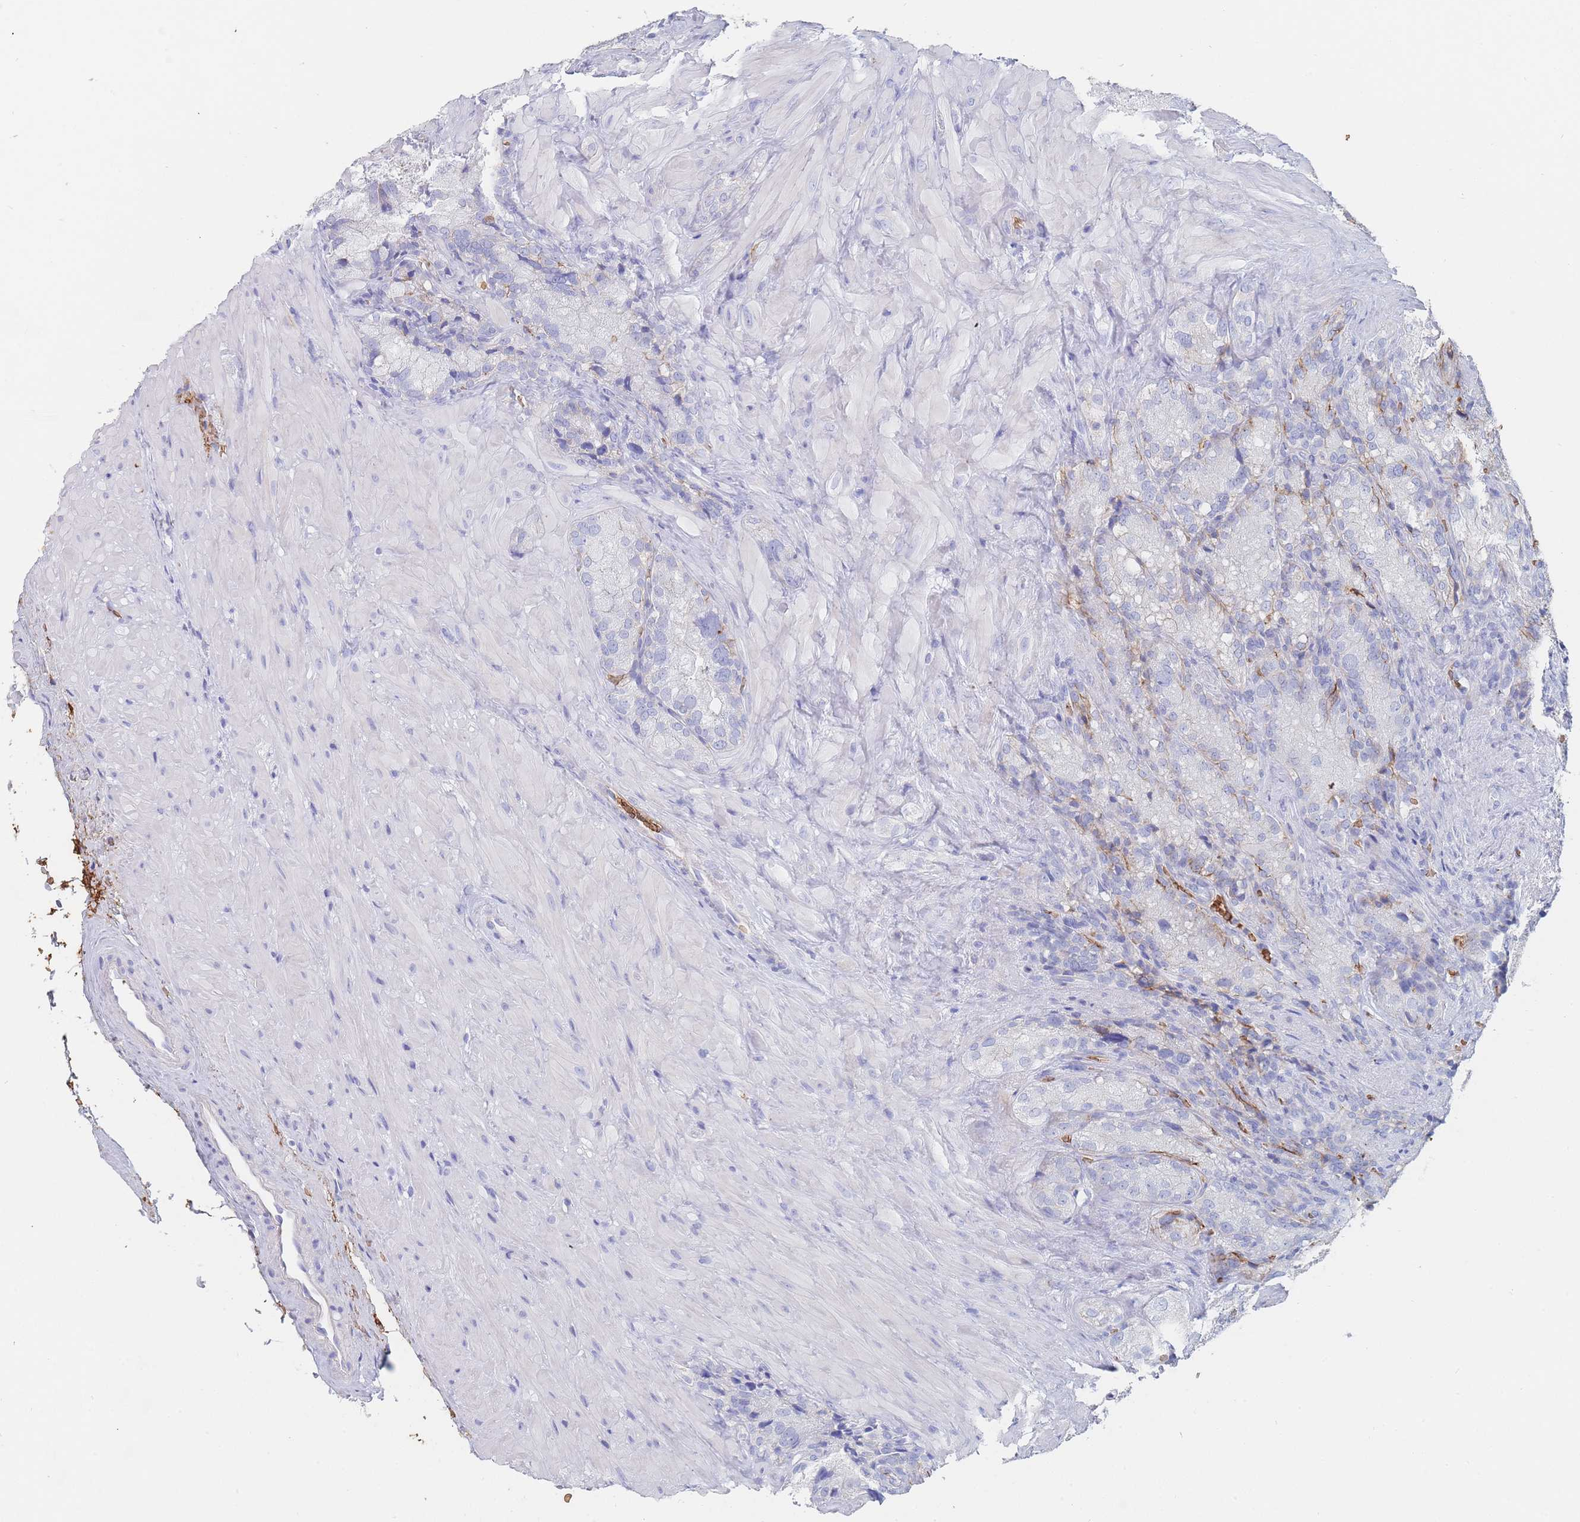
{"staining": {"intensity": "negative", "quantity": "none", "location": "none"}, "tissue": "seminal vesicle", "cell_type": "Glandular cells", "image_type": "normal", "snomed": [{"axis": "morphology", "description": "Normal tissue, NOS"}, {"axis": "topography", "description": "Seminal veicle"}], "caption": "Immunohistochemical staining of normal human seminal vesicle shows no significant positivity in glandular cells.", "gene": "SLC2A1", "patient": {"sex": "male", "age": 62}}